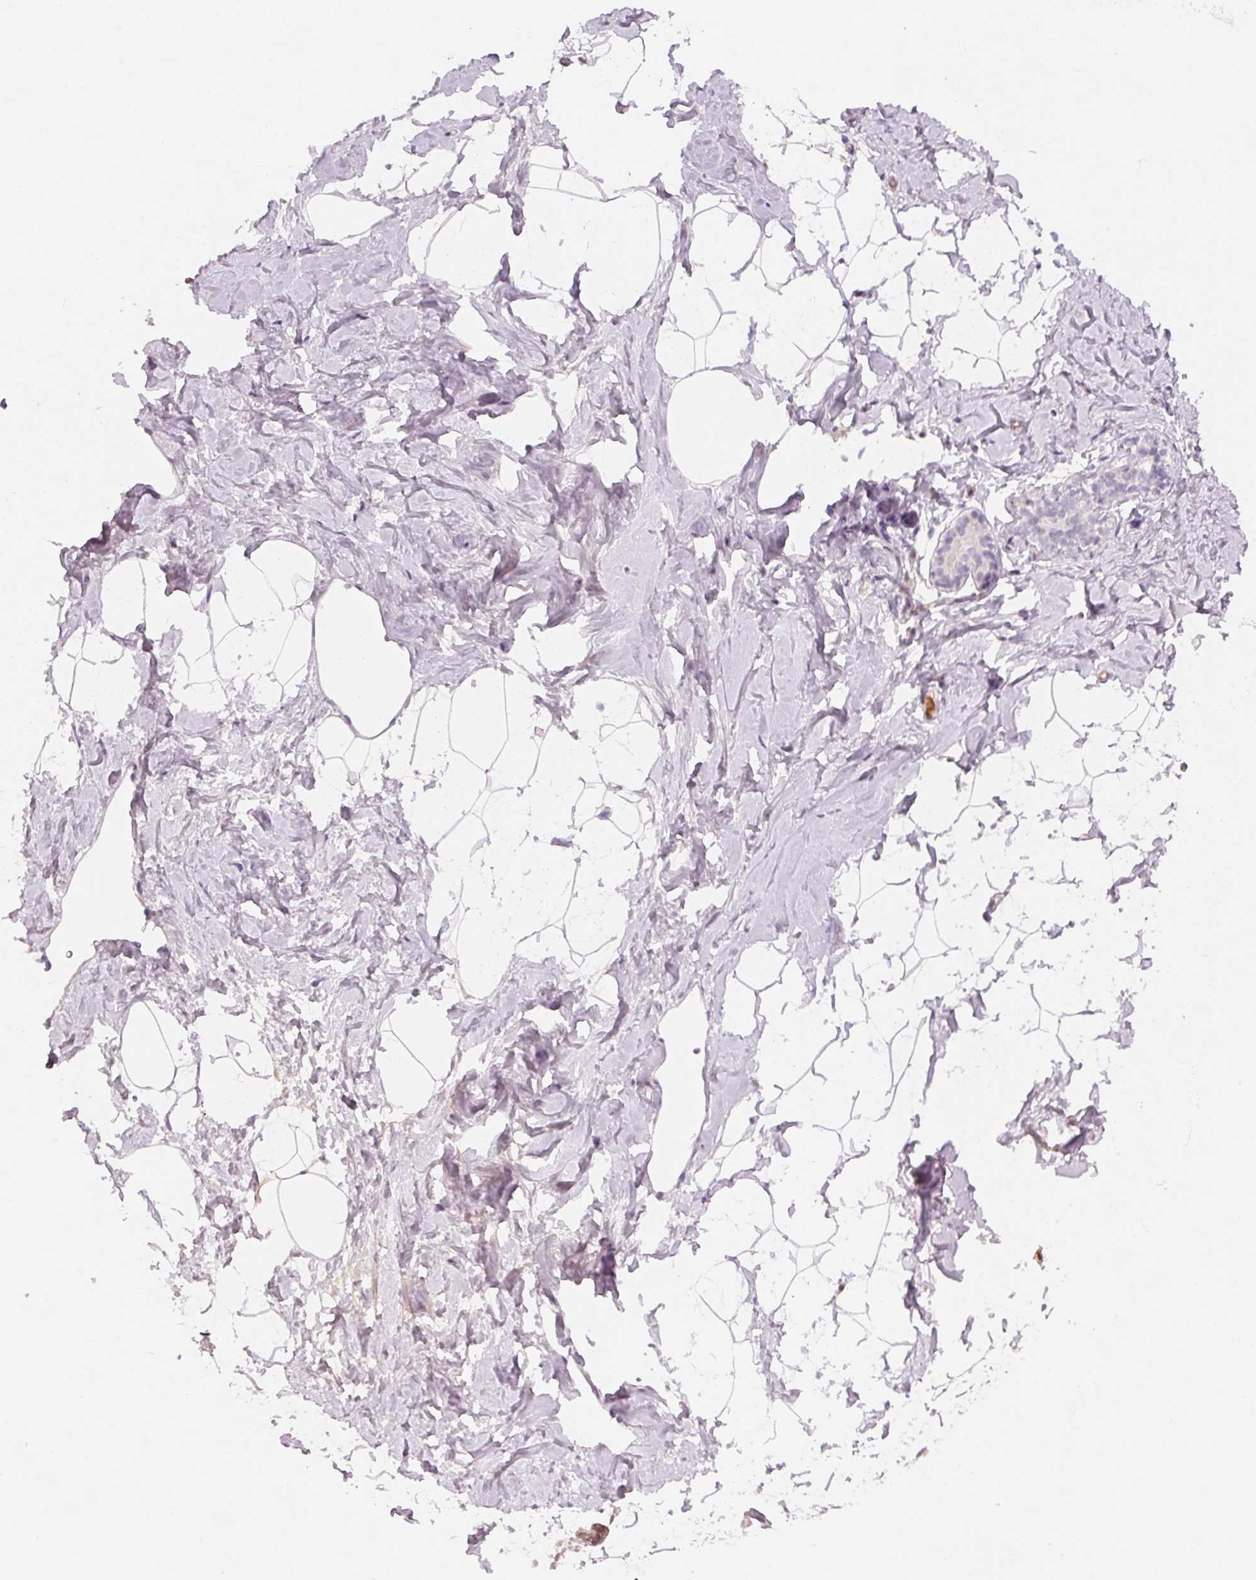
{"staining": {"intensity": "negative", "quantity": "none", "location": "none"}, "tissue": "breast", "cell_type": "Adipocytes", "image_type": "normal", "snomed": [{"axis": "morphology", "description": "Normal tissue, NOS"}, {"axis": "topography", "description": "Breast"}], "caption": "This is an IHC image of benign human breast. There is no staining in adipocytes.", "gene": "AFM", "patient": {"sex": "female", "age": 32}}